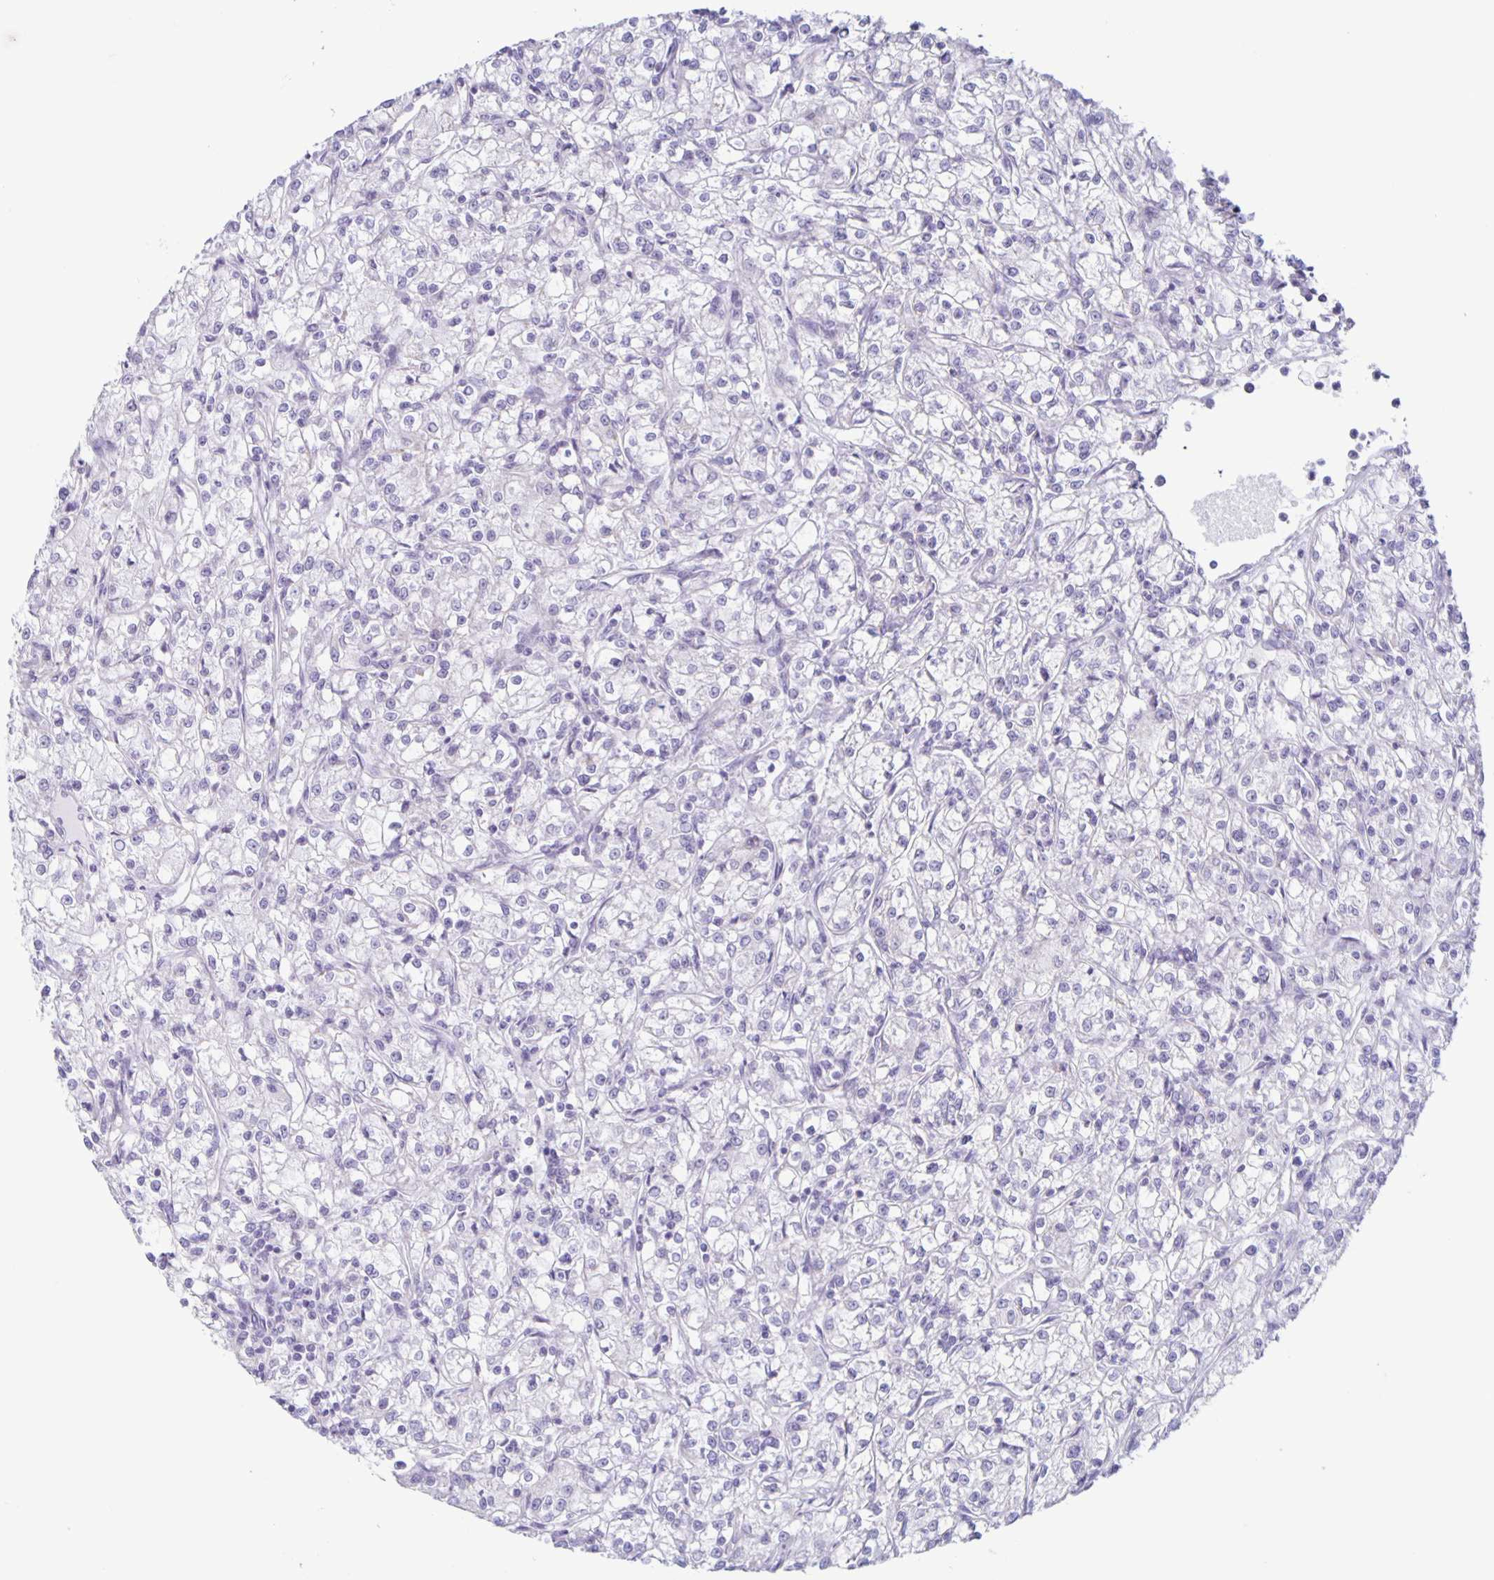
{"staining": {"intensity": "negative", "quantity": "none", "location": "none"}, "tissue": "renal cancer", "cell_type": "Tumor cells", "image_type": "cancer", "snomed": [{"axis": "morphology", "description": "Adenocarcinoma, NOS"}, {"axis": "topography", "description": "Kidney"}], "caption": "Immunohistochemistry image of human renal adenocarcinoma stained for a protein (brown), which demonstrates no positivity in tumor cells.", "gene": "CT45A5", "patient": {"sex": "female", "age": 59}}